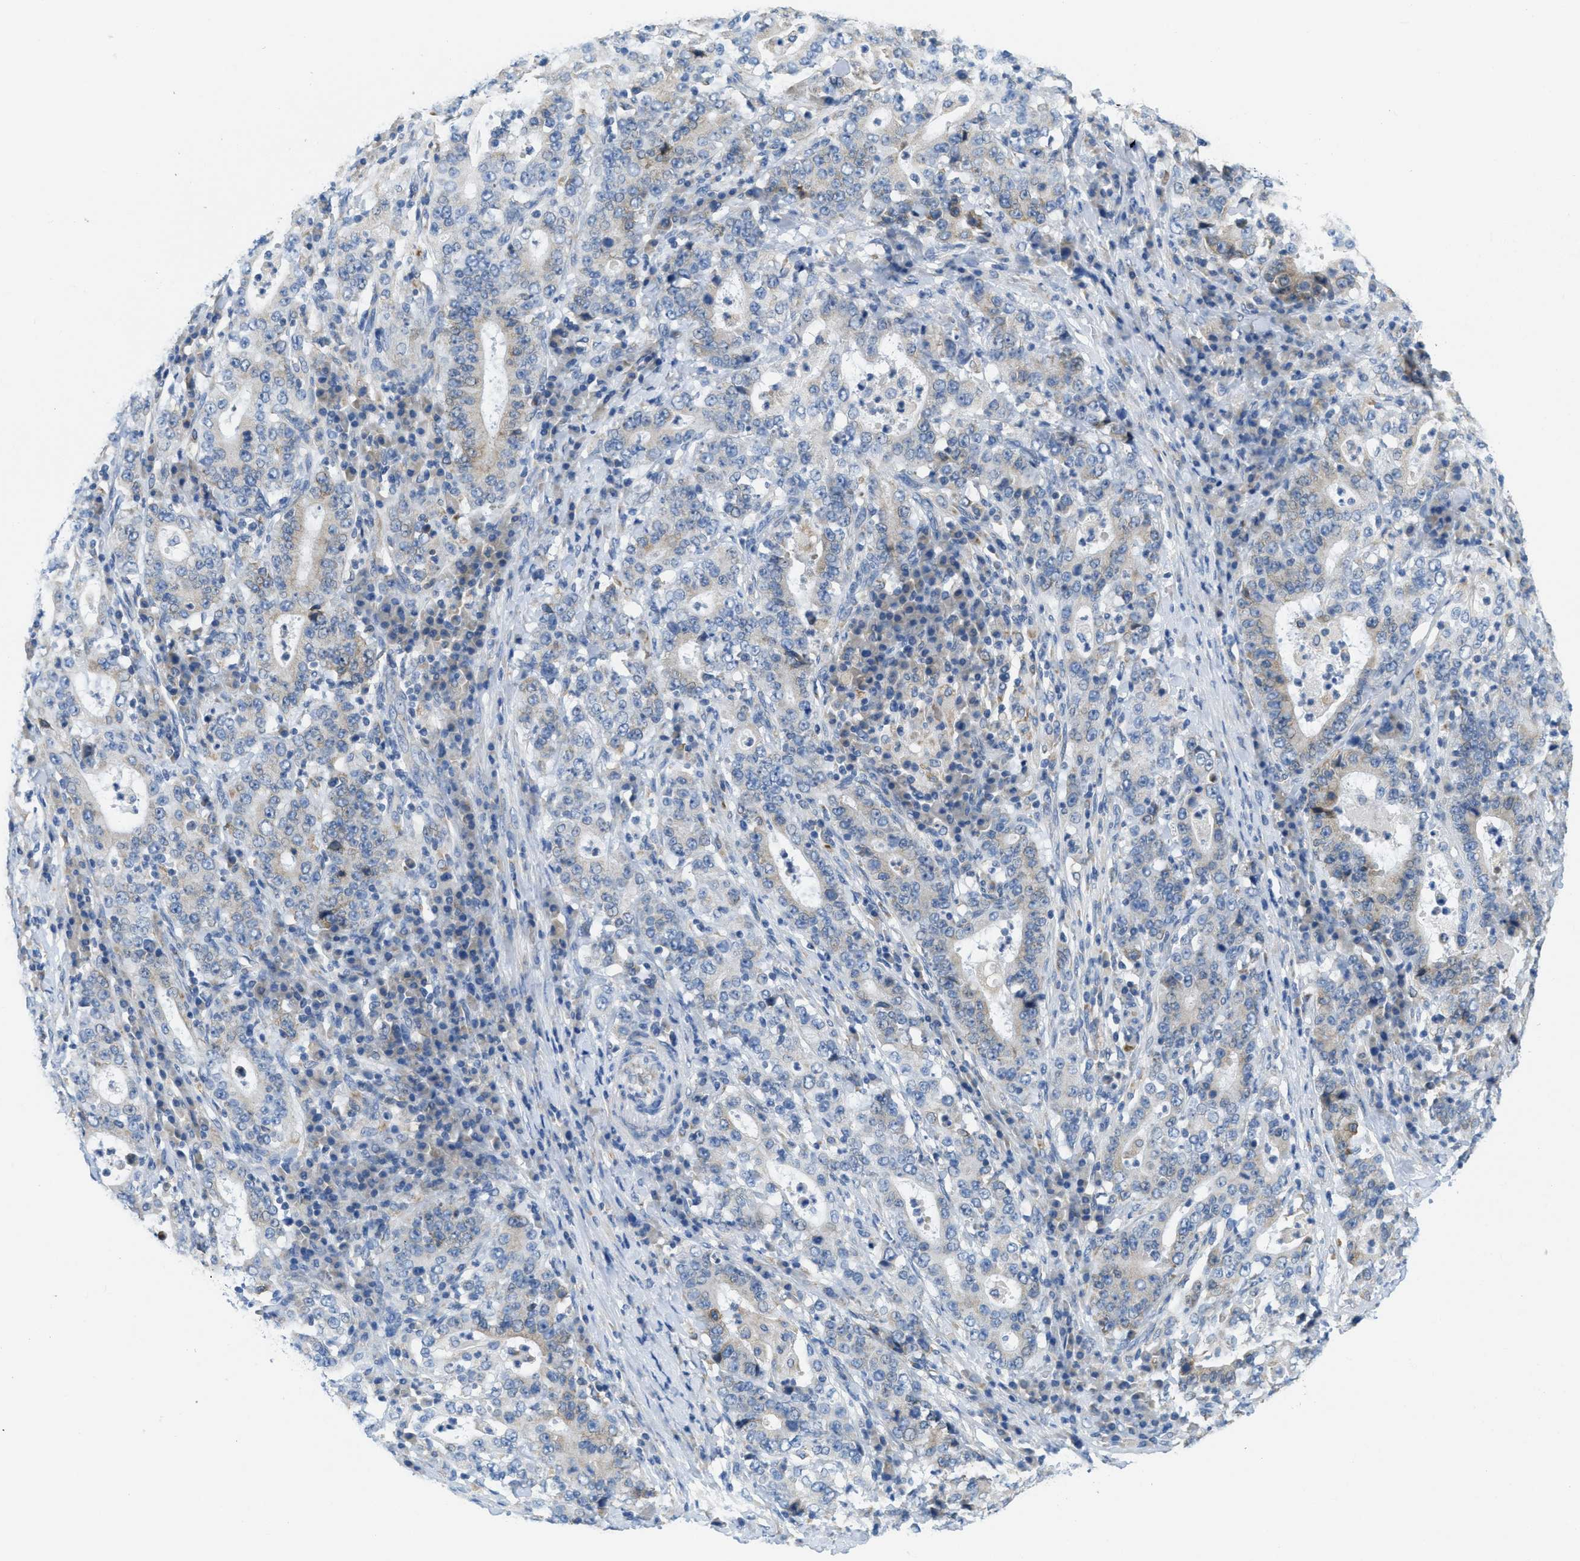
{"staining": {"intensity": "weak", "quantity": "<25%", "location": "cytoplasmic/membranous"}, "tissue": "stomach cancer", "cell_type": "Tumor cells", "image_type": "cancer", "snomed": [{"axis": "morphology", "description": "Normal tissue, NOS"}, {"axis": "morphology", "description": "Adenocarcinoma, NOS"}, {"axis": "topography", "description": "Stomach, upper"}, {"axis": "topography", "description": "Stomach"}], "caption": "Immunohistochemical staining of human stomach adenocarcinoma reveals no significant positivity in tumor cells.", "gene": "PTDSS1", "patient": {"sex": "male", "age": 59}}